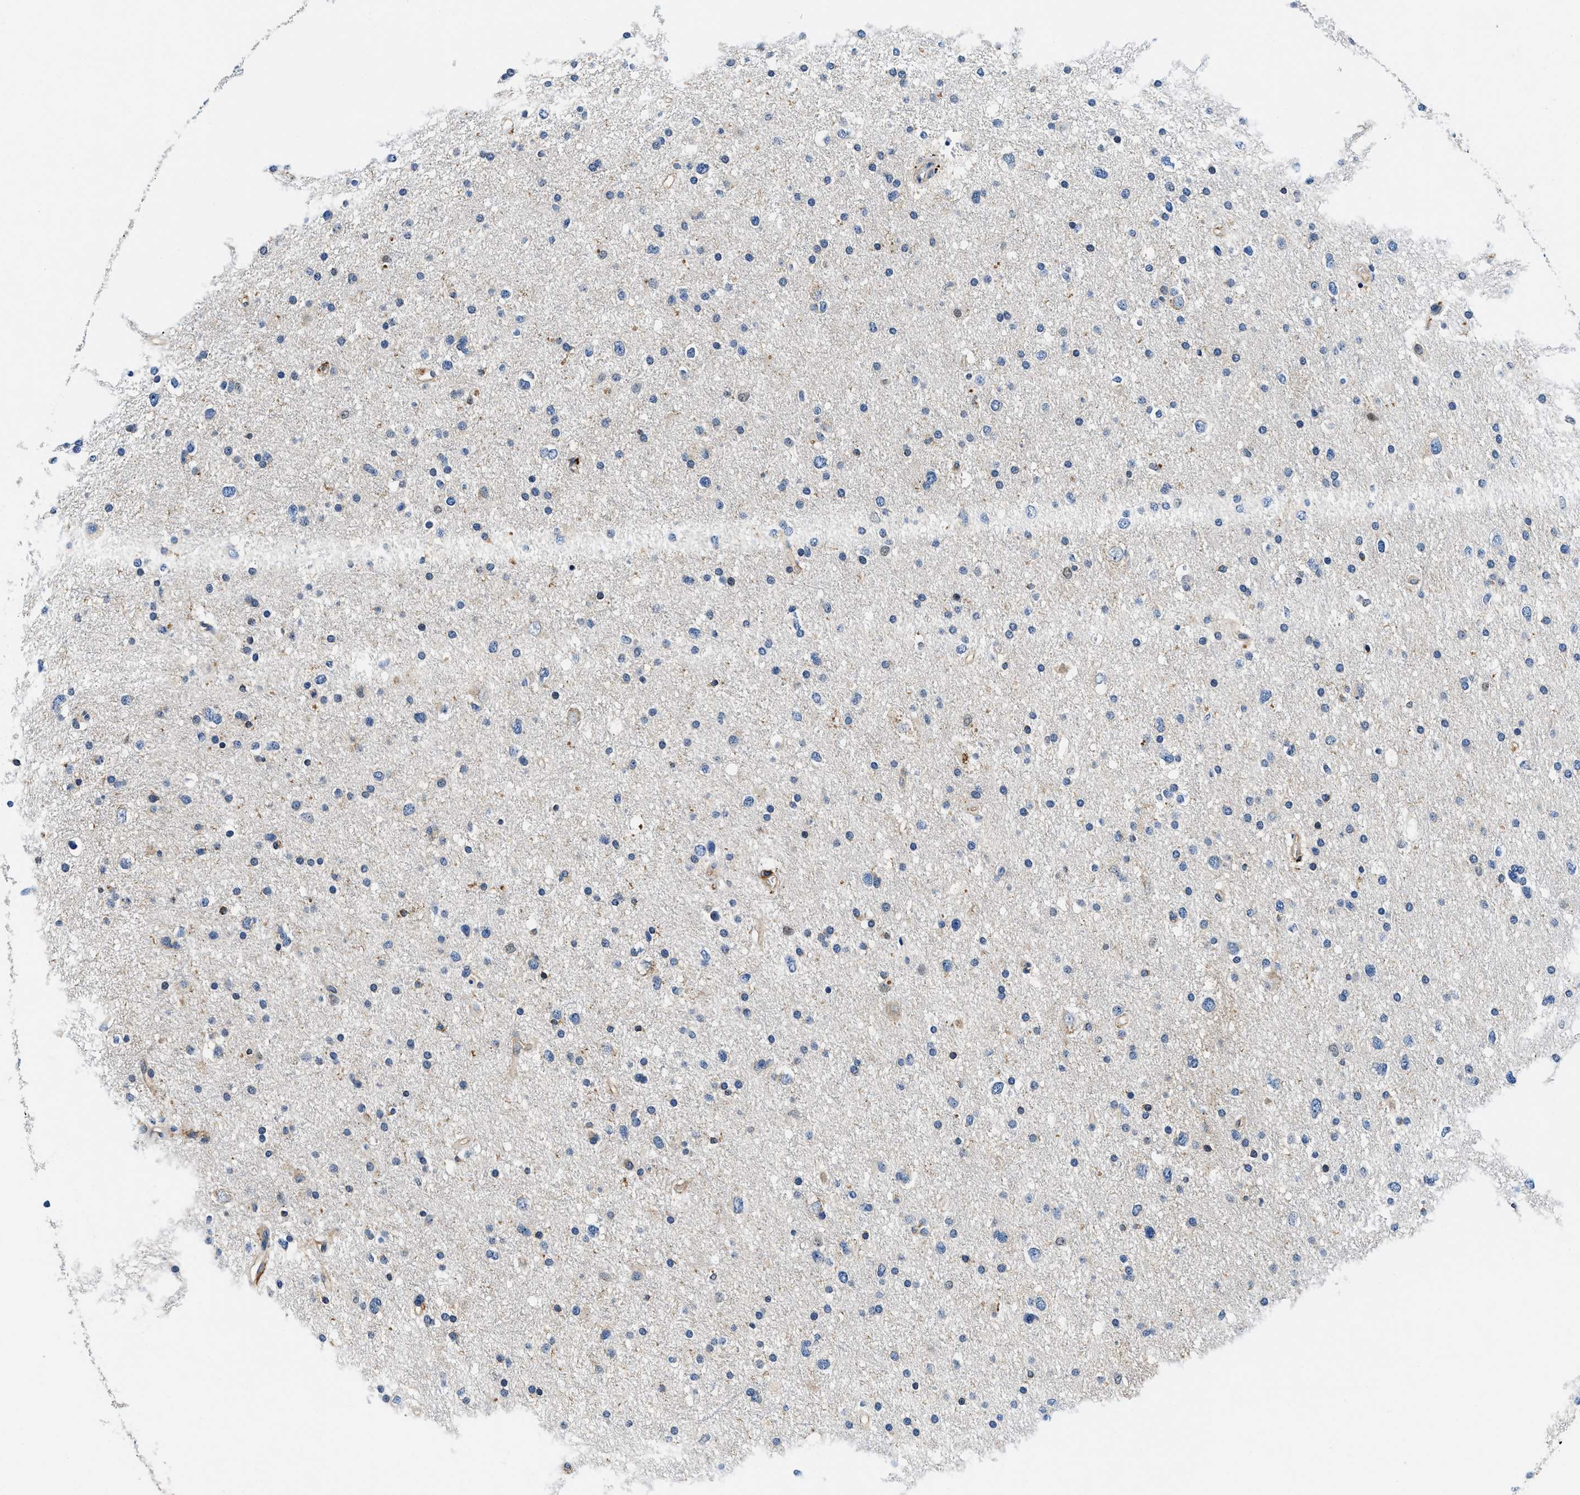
{"staining": {"intensity": "negative", "quantity": "none", "location": "none"}, "tissue": "glioma", "cell_type": "Tumor cells", "image_type": "cancer", "snomed": [{"axis": "morphology", "description": "Glioma, malignant, Low grade"}, {"axis": "topography", "description": "Brain"}], "caption": "Photomicrograph shows no protein positivity in tumor cells of glioma tissue. (DAB (3,3'-diaminobenzidine) immunohistochemistry (IHC) with hematoxylin counter stain).", "gene": "ZFAND3", "patient": {"sex": "female", "age": 37}}